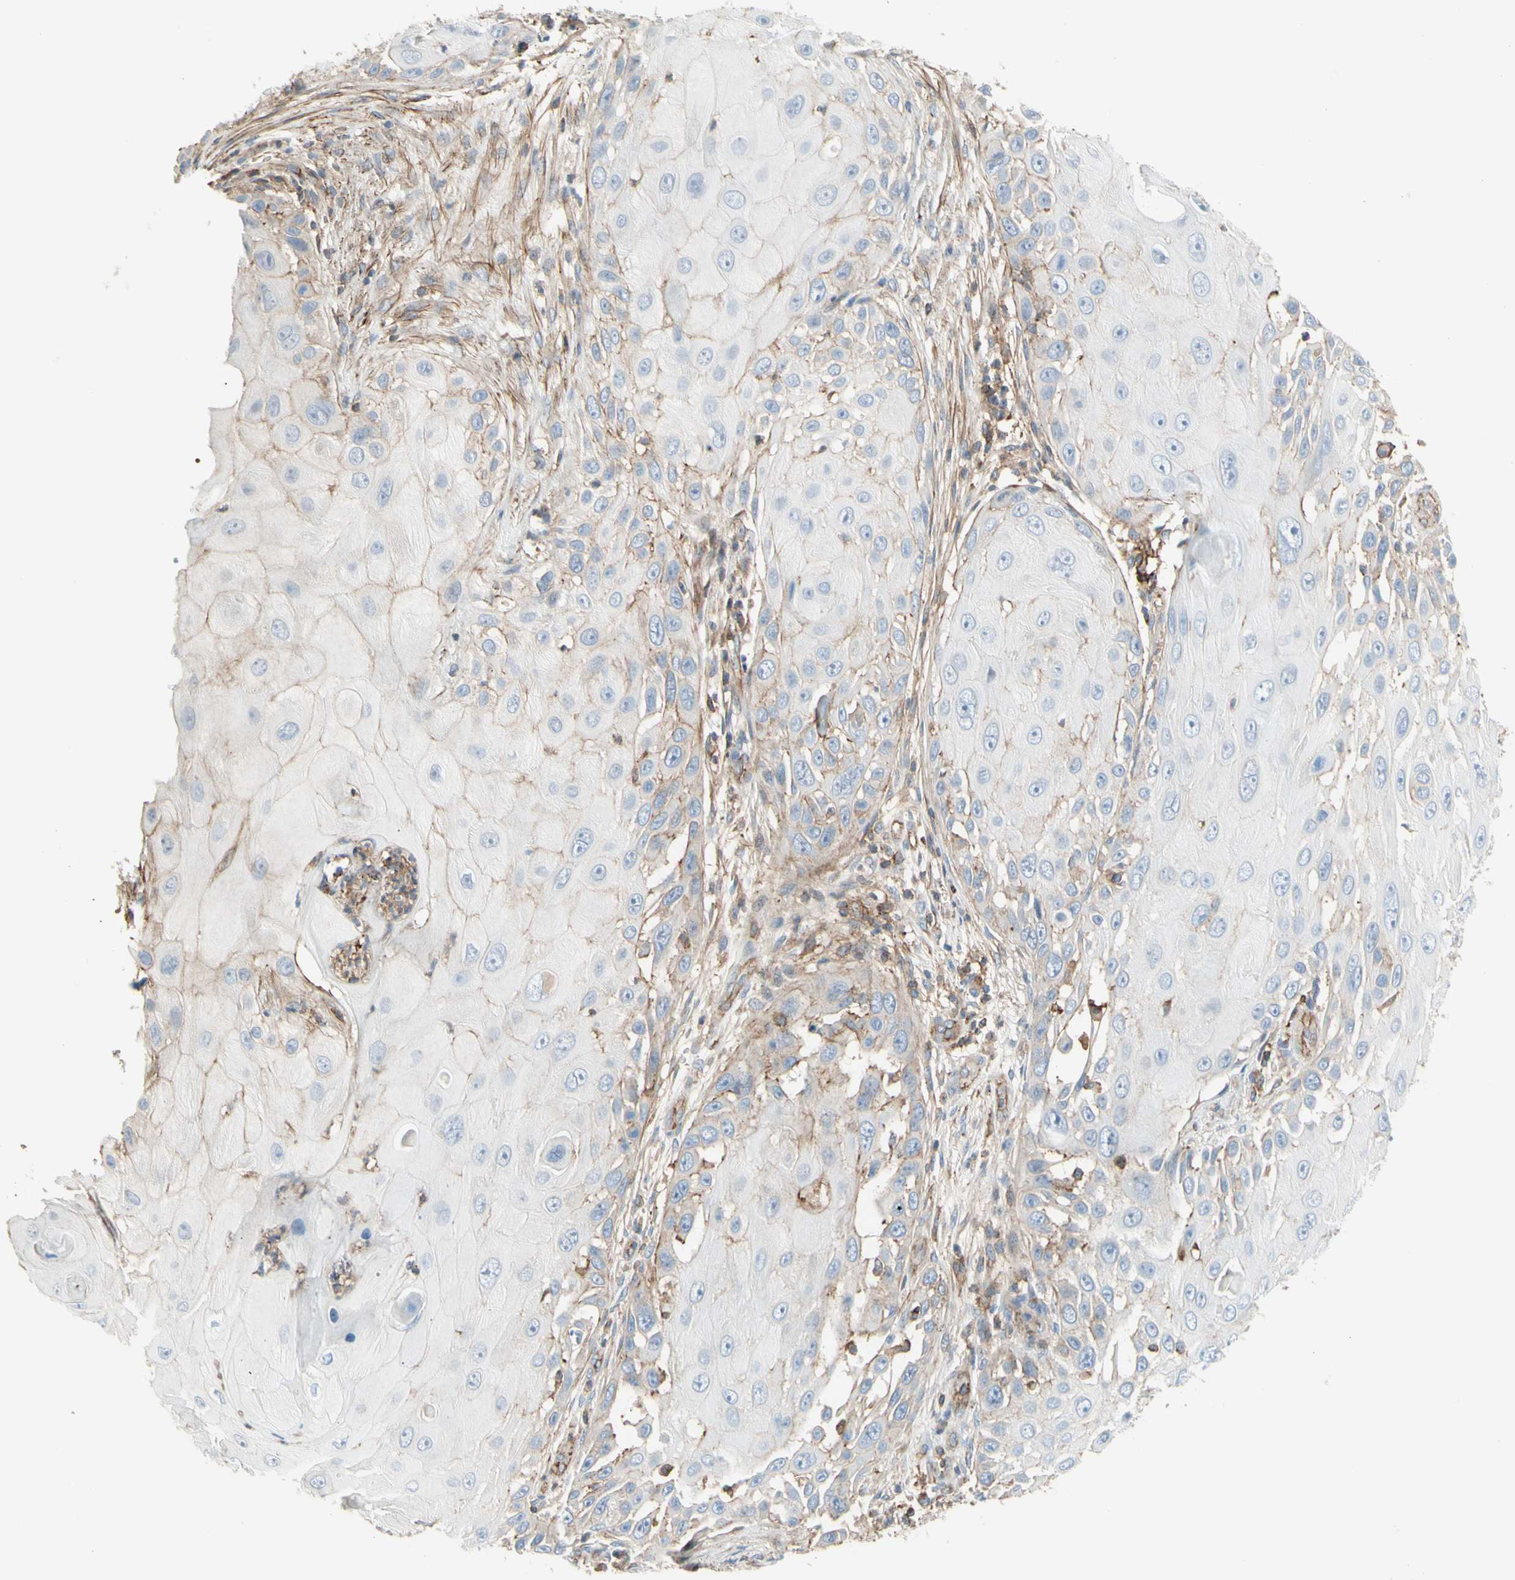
{"staining": {"intensity": "weak", "quantity": "25%-75%", "location": "cytoplasmic/membranous"}, "tissue": "skin cancer", "cell_type": "Tumor cells", "image_type": "cancer", "snomed": [{"axis": "morphology", "description": "Squamous cell carcinoma, NOS"}, {"axis": "topography", "description": "Skin"}], "caption": "Brown immunohistochemical staining in human skin cancer (squamous cell carcinoma) demonstrates weak cytoplasmic/membranous positivity in about 25%-75% of tumor cells. Using DAB (brown) and hematoxylin (blue) stains, captured at high magnification using brightfield microscopy.", "gene": "SEMA4C", "patient": {"sex": "female", "age": 44}}